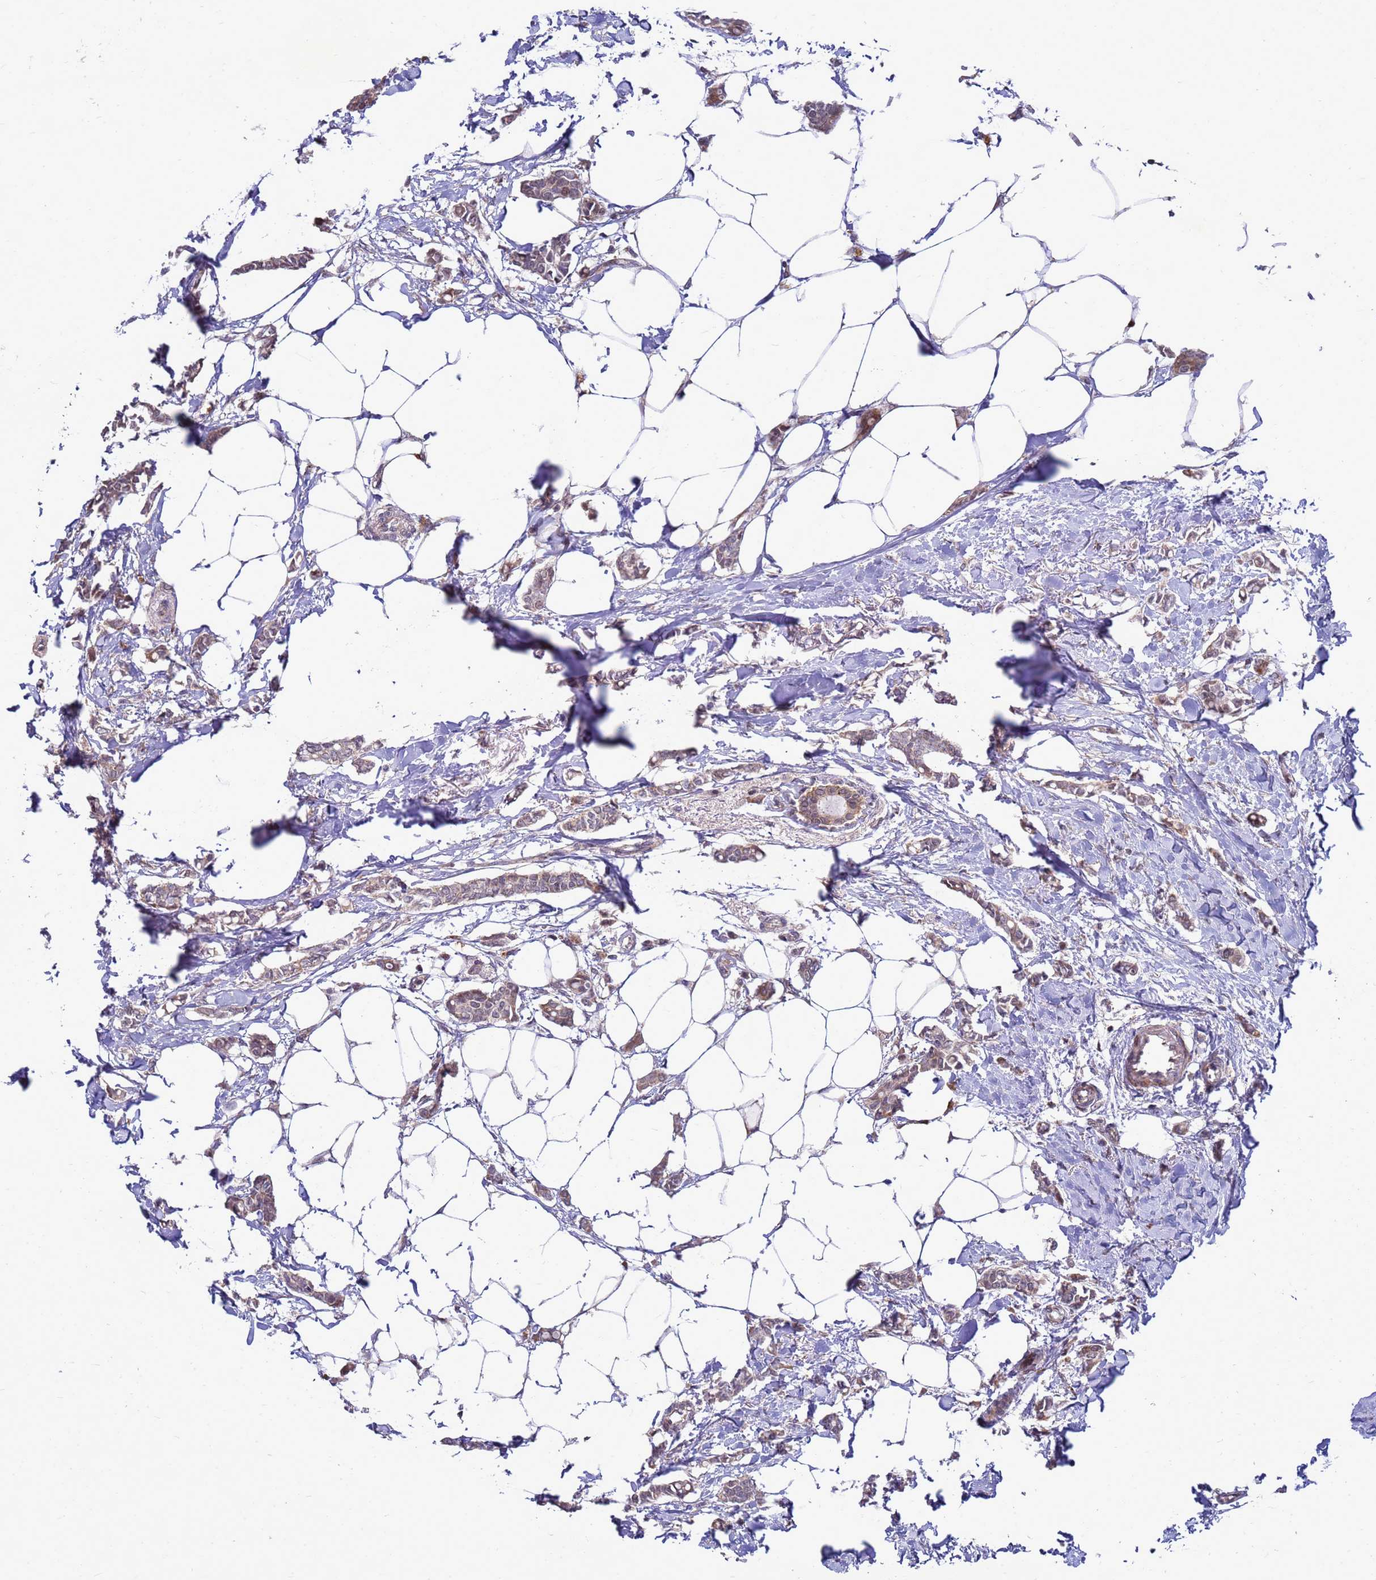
{"staining": {"intensity": "weak", "quantity": ">75%", "location": "cytoplasmic/membranous"}, "tissue": "breast cancer", "cell_type": "Tumor cells", "image_type": "cancer", "snomed": [{"axis": "morphology", "description": "Duct carcinoma"}, {"axis": "topography", "description": "Breast"}], "caption": "Weak cytoplasmic/membranous protein expression is present in approximately >75% of tumor cells in breast cancer (invasive ductal carcinoma).", "gene": "C12orf43", "patient": {"sex": "female", "age": 41}}